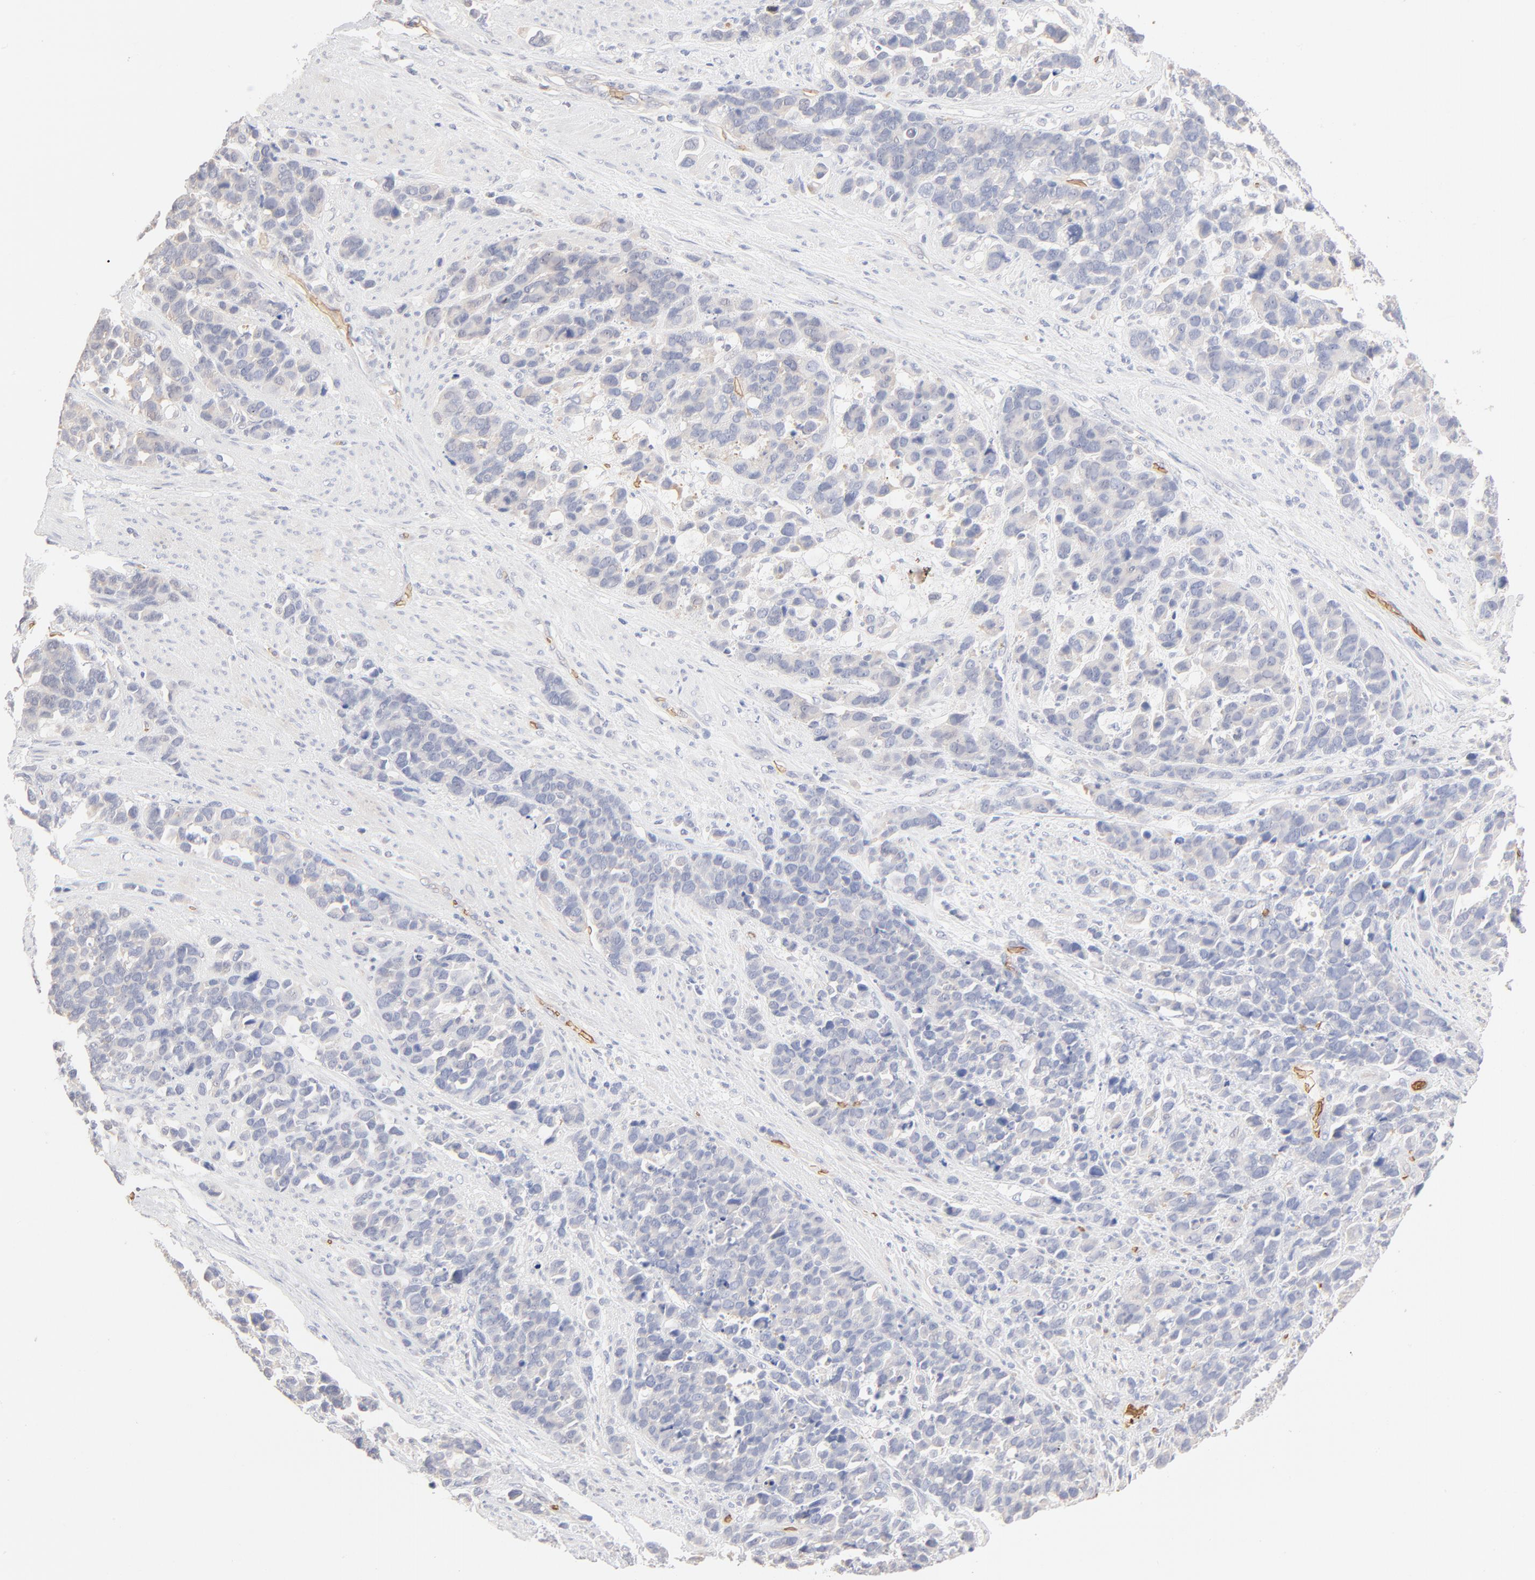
{"staining": {"intensity": "negative", "quantity": "none", "location": "none"}, "tissue": "stomach cancer", "cell_type": "Tumor cells", "image_type": "cancer", "snomed": [{"axis": "morphology", "description": "Adenocarcinoma, NOS"}, {"axis": "topography", "description": "Stomach, upper"}], "caption": "A histopathology image of stomach adenocarcinoma stained for a protein exhibits no brown staining in tumor cells.", "gene": "SPTB", "patient": {"sex": "male", "age": 71}}